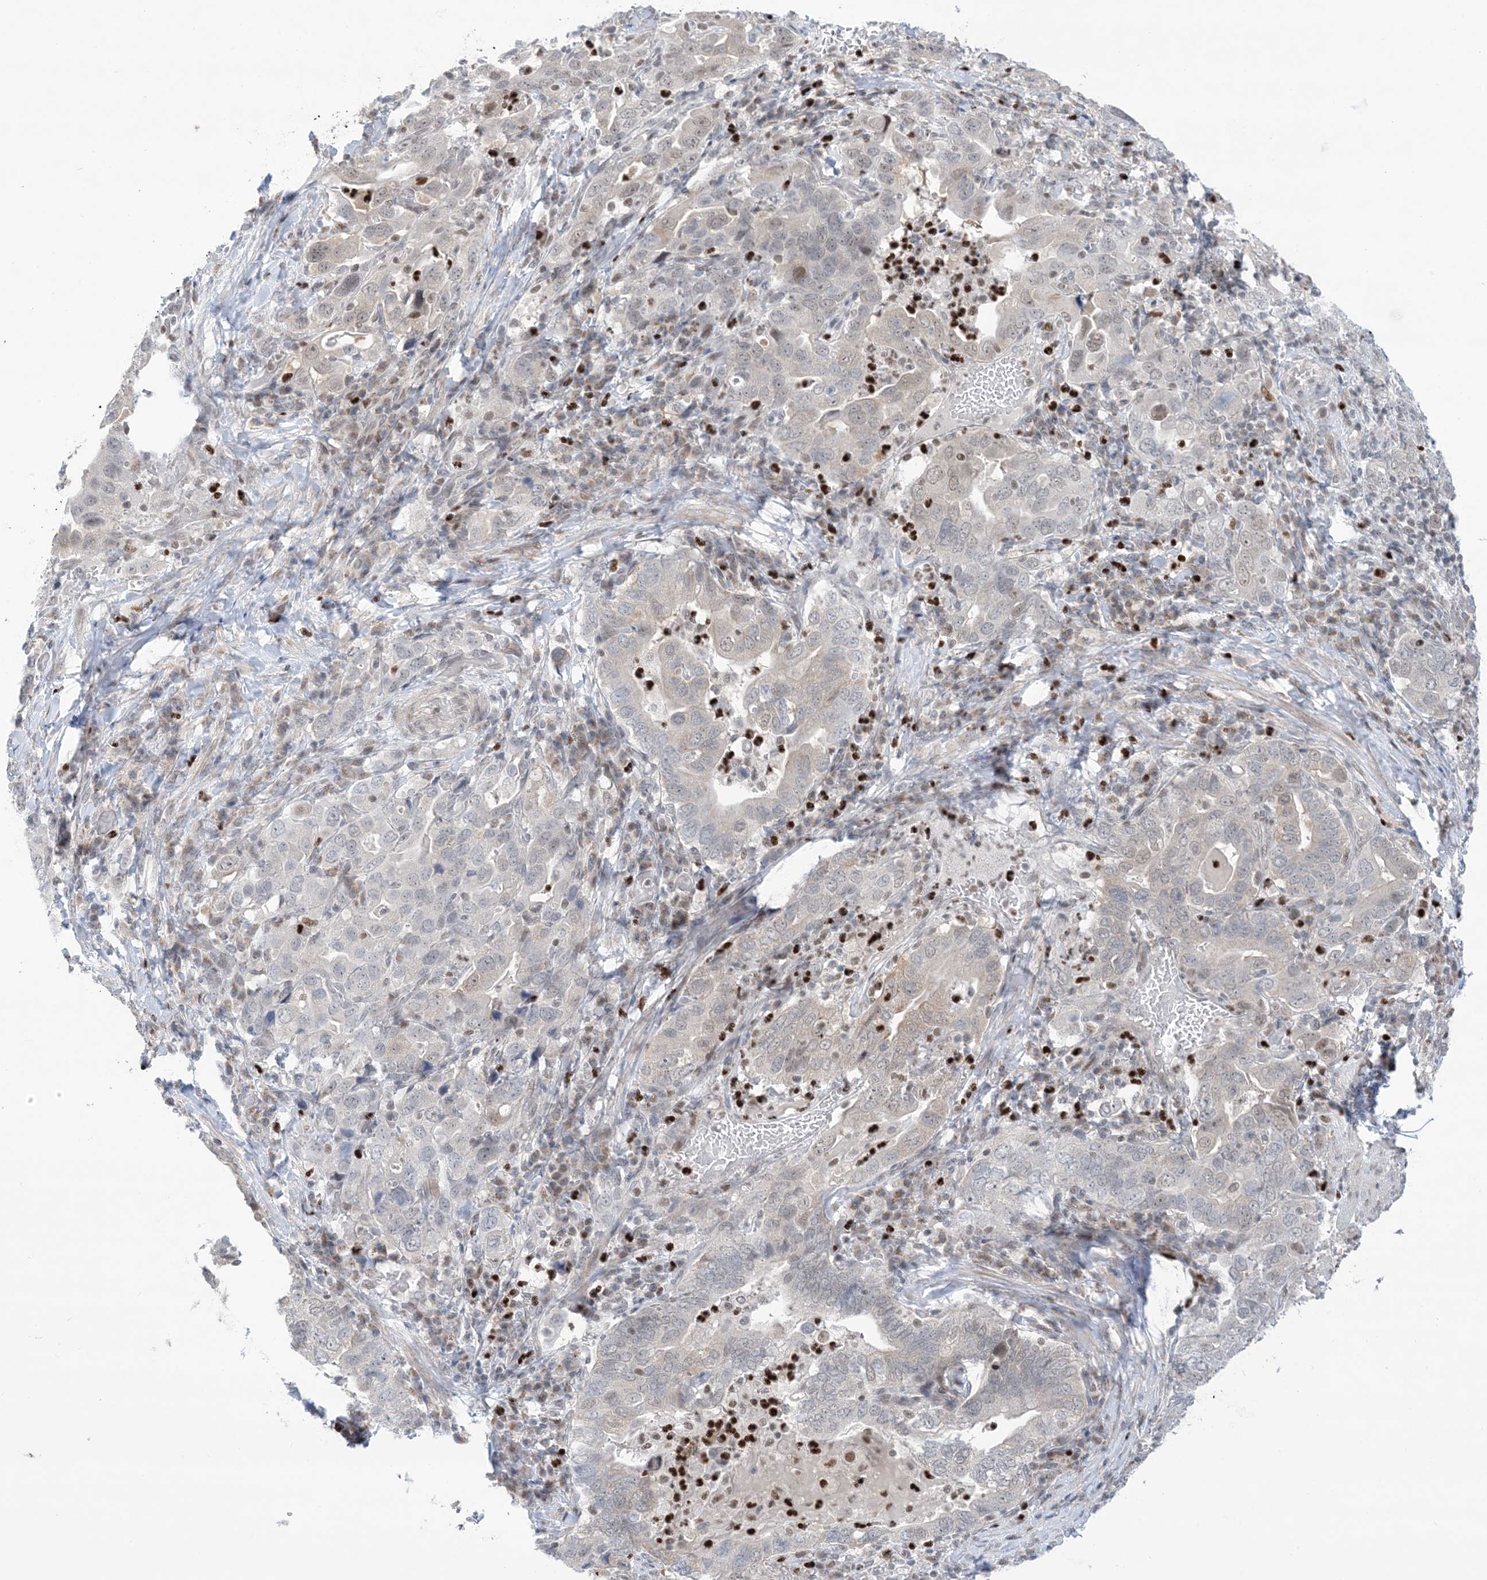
{"staining": {"intensity": "weak", "quantity": "<25%", "location": "cytoplasmic/membranous,nuclear"}, "tissue": "stomach cancer", "cell_type": "Tumor cells", "image_type": "cancer", "snomed": [{"axis": "morphology", "description": "Adenocarcinoma, NOS"}, {"axis": "topography", "description": "Stomach, upper"}], "caption": "Adenocarcinoma (stomach) was stained to show a protein in brown. There is no significant staining in tumor cells.", "gene": "TFPT", "patient": {"sex": "male", "age": 62}}